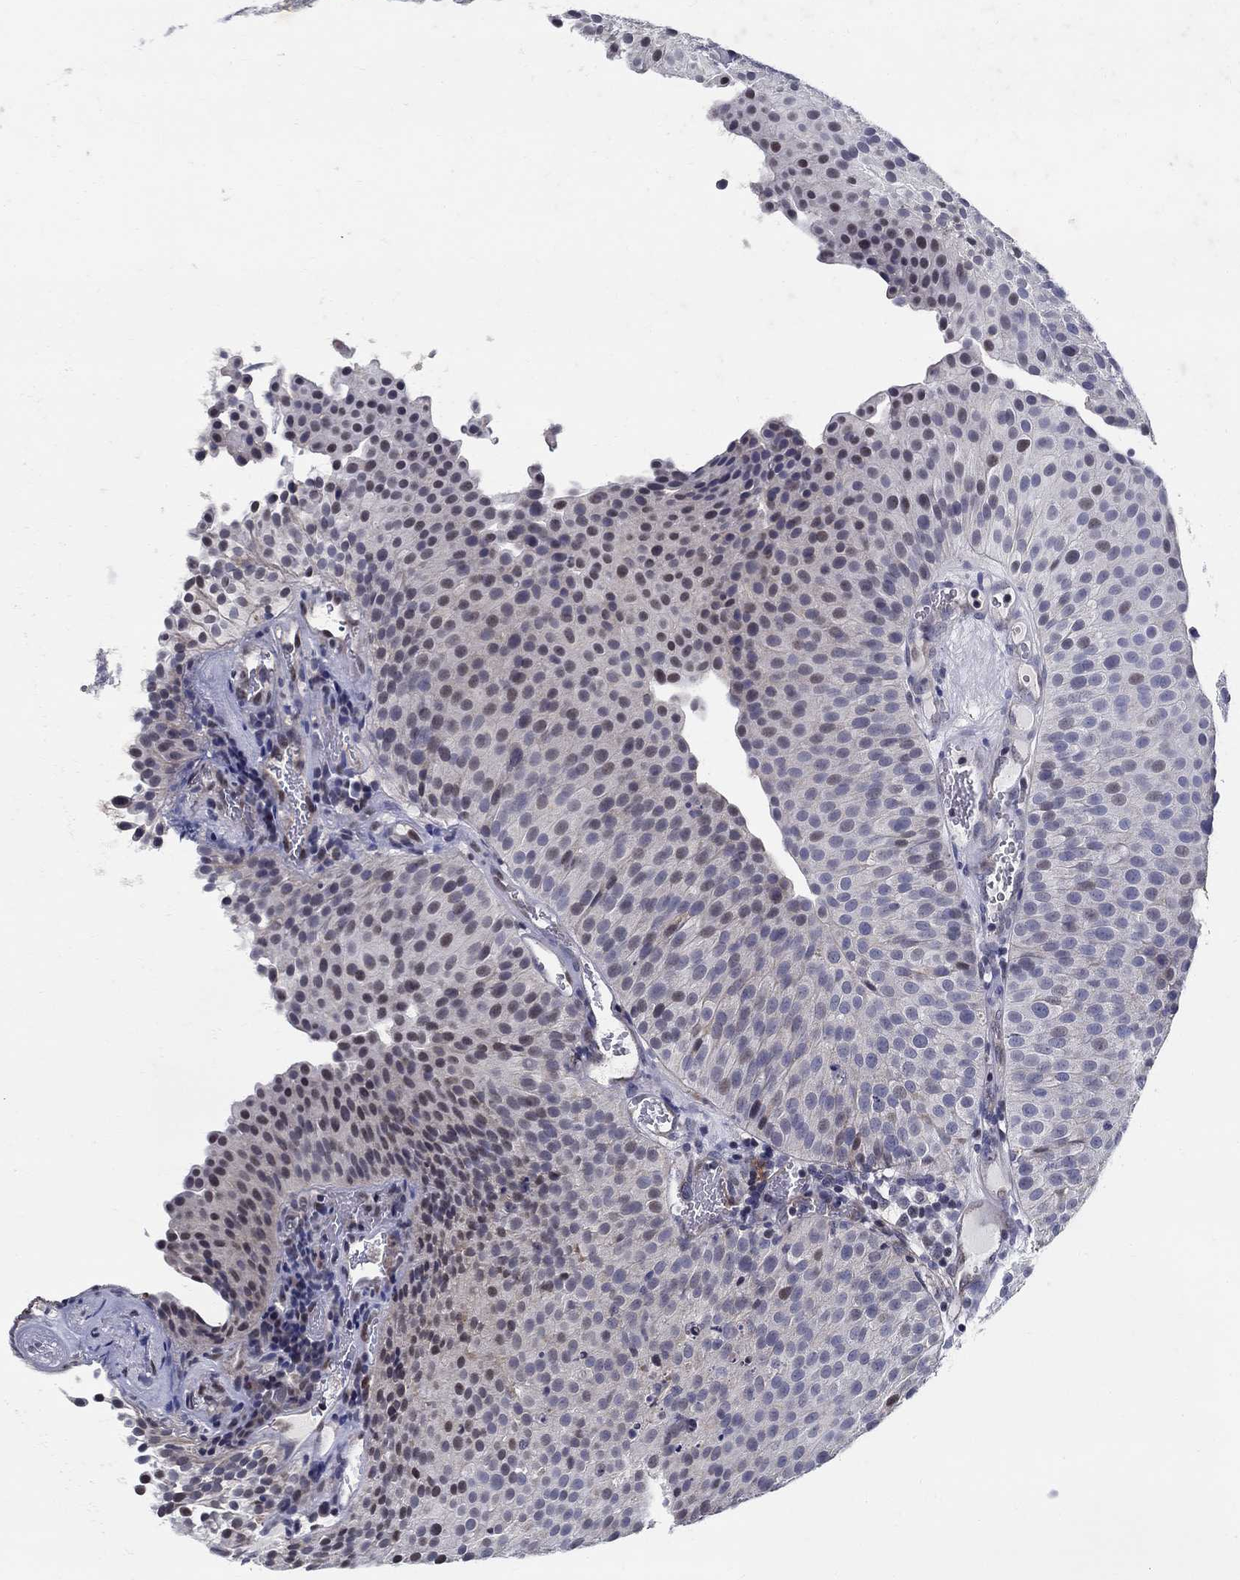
{"staining": {"intensity": "moderate", "quantity": "<25%", "location": "nuclear"}, "tissue": "urothelial cancer", "cell_type": "Tumor cells", "image_type": "cancer", "snomed": [{"axis": "morphology", "description": "Urothelial carcinoma, Low grade"}, {"axis": "topography", "description": "Urinary bladder"}], "caption": "This is an image of immunohistochemistry staining of urothelial cancer, which shows moderate positivity in the nuclear of tumor cells.", "gene": "C16orf46", "patient": {"sex": "female", "age": 87}}